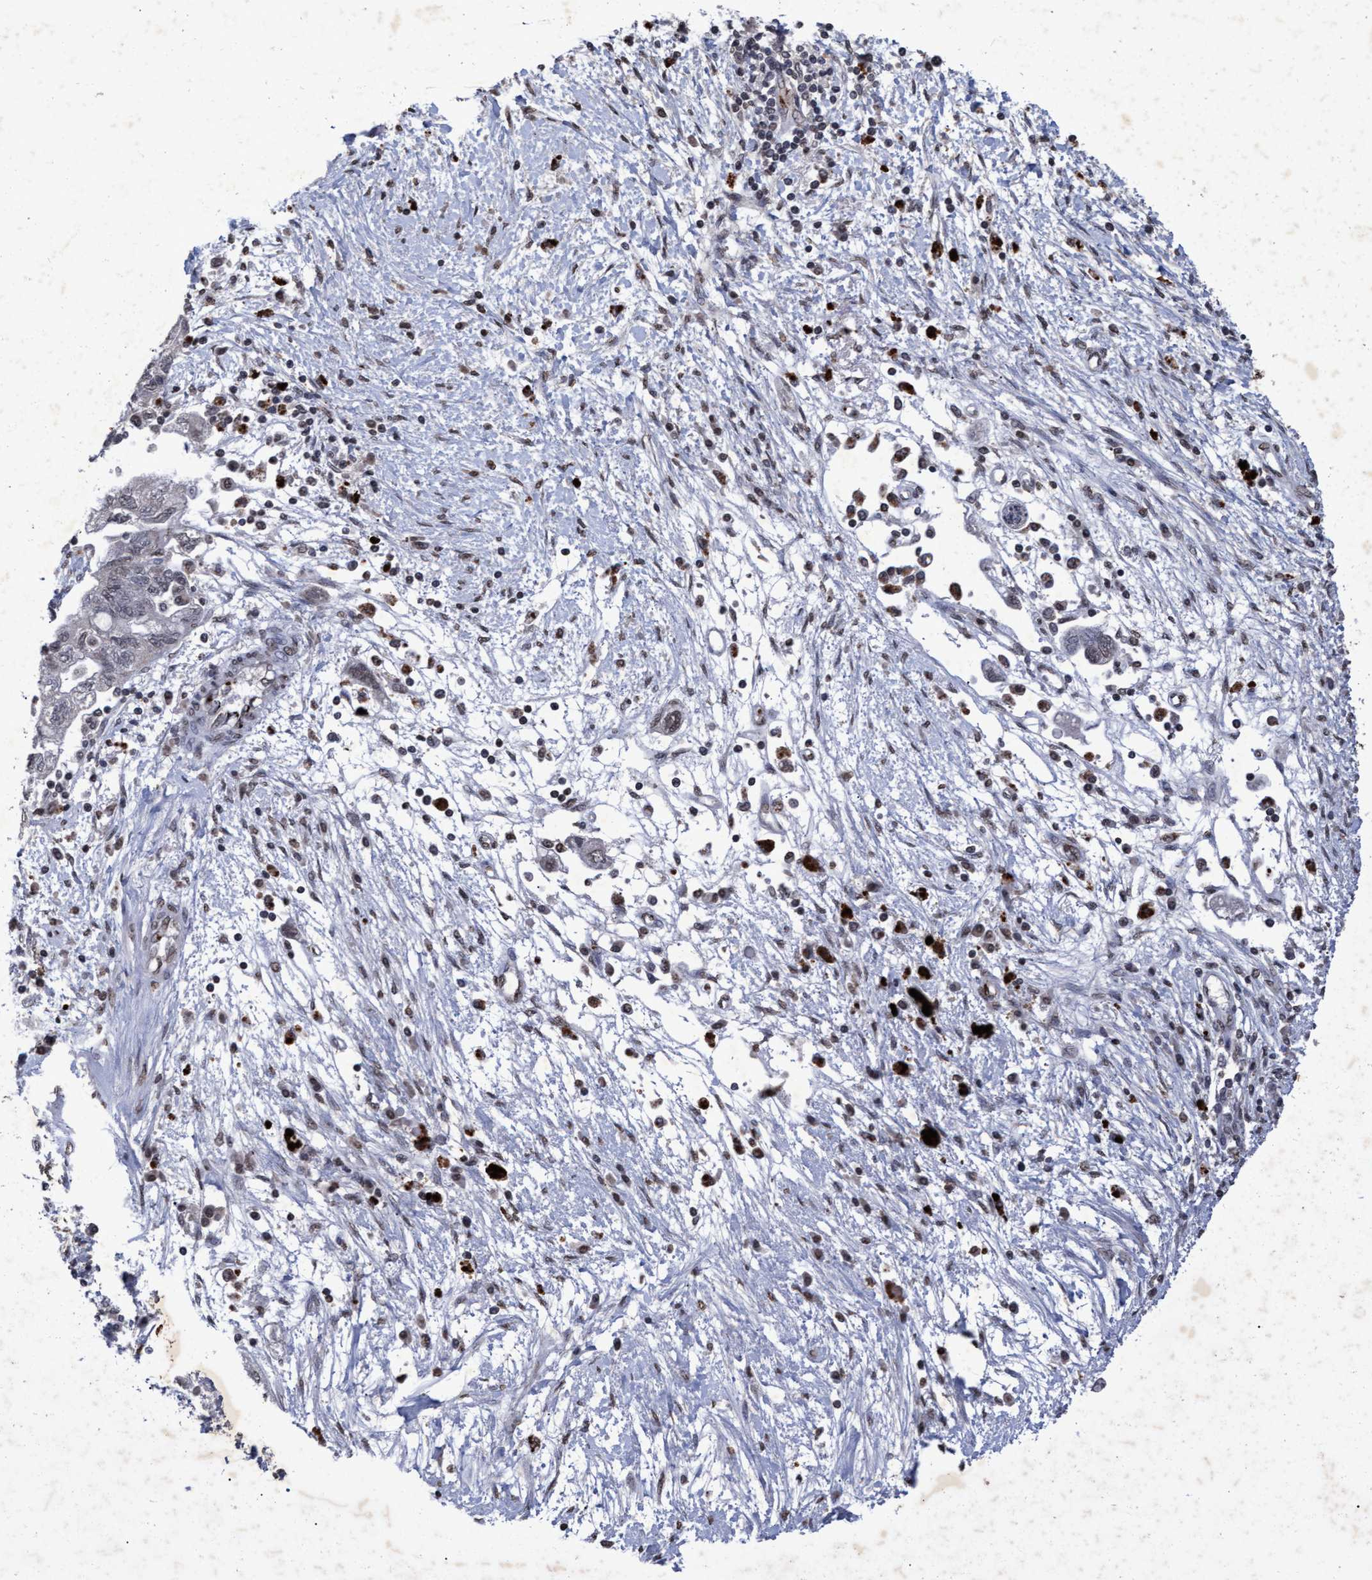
{"staining": {"intensity": "weak", "quantity": "<25%", "location": "nuclear"}, "tissue": "ovarian cancer", "cell_type": "Tumor cells", "image_type": "cancer", "snomed": [{"axis": "morphology", "description": "Carcinoma, NOS"}, {"axis": "morphology", "description": "Cystadenocarcinoma, serous, NOS"}, {"axis": "topography", "description": "Ovary"}], "caption": "Micrograph shows no significant protein staining in tumor cells of ovarian cancer (serous cystadenocarcinoma). The staining was performed using DAB (3,3'-diaminobenzidine) to visualize the protein expression in brown, while the nuclei were stained in blue with hematoxylin (Magnification: 20x).", "gene": "GALC", "patient": {"sex": "female", "age": 69}}